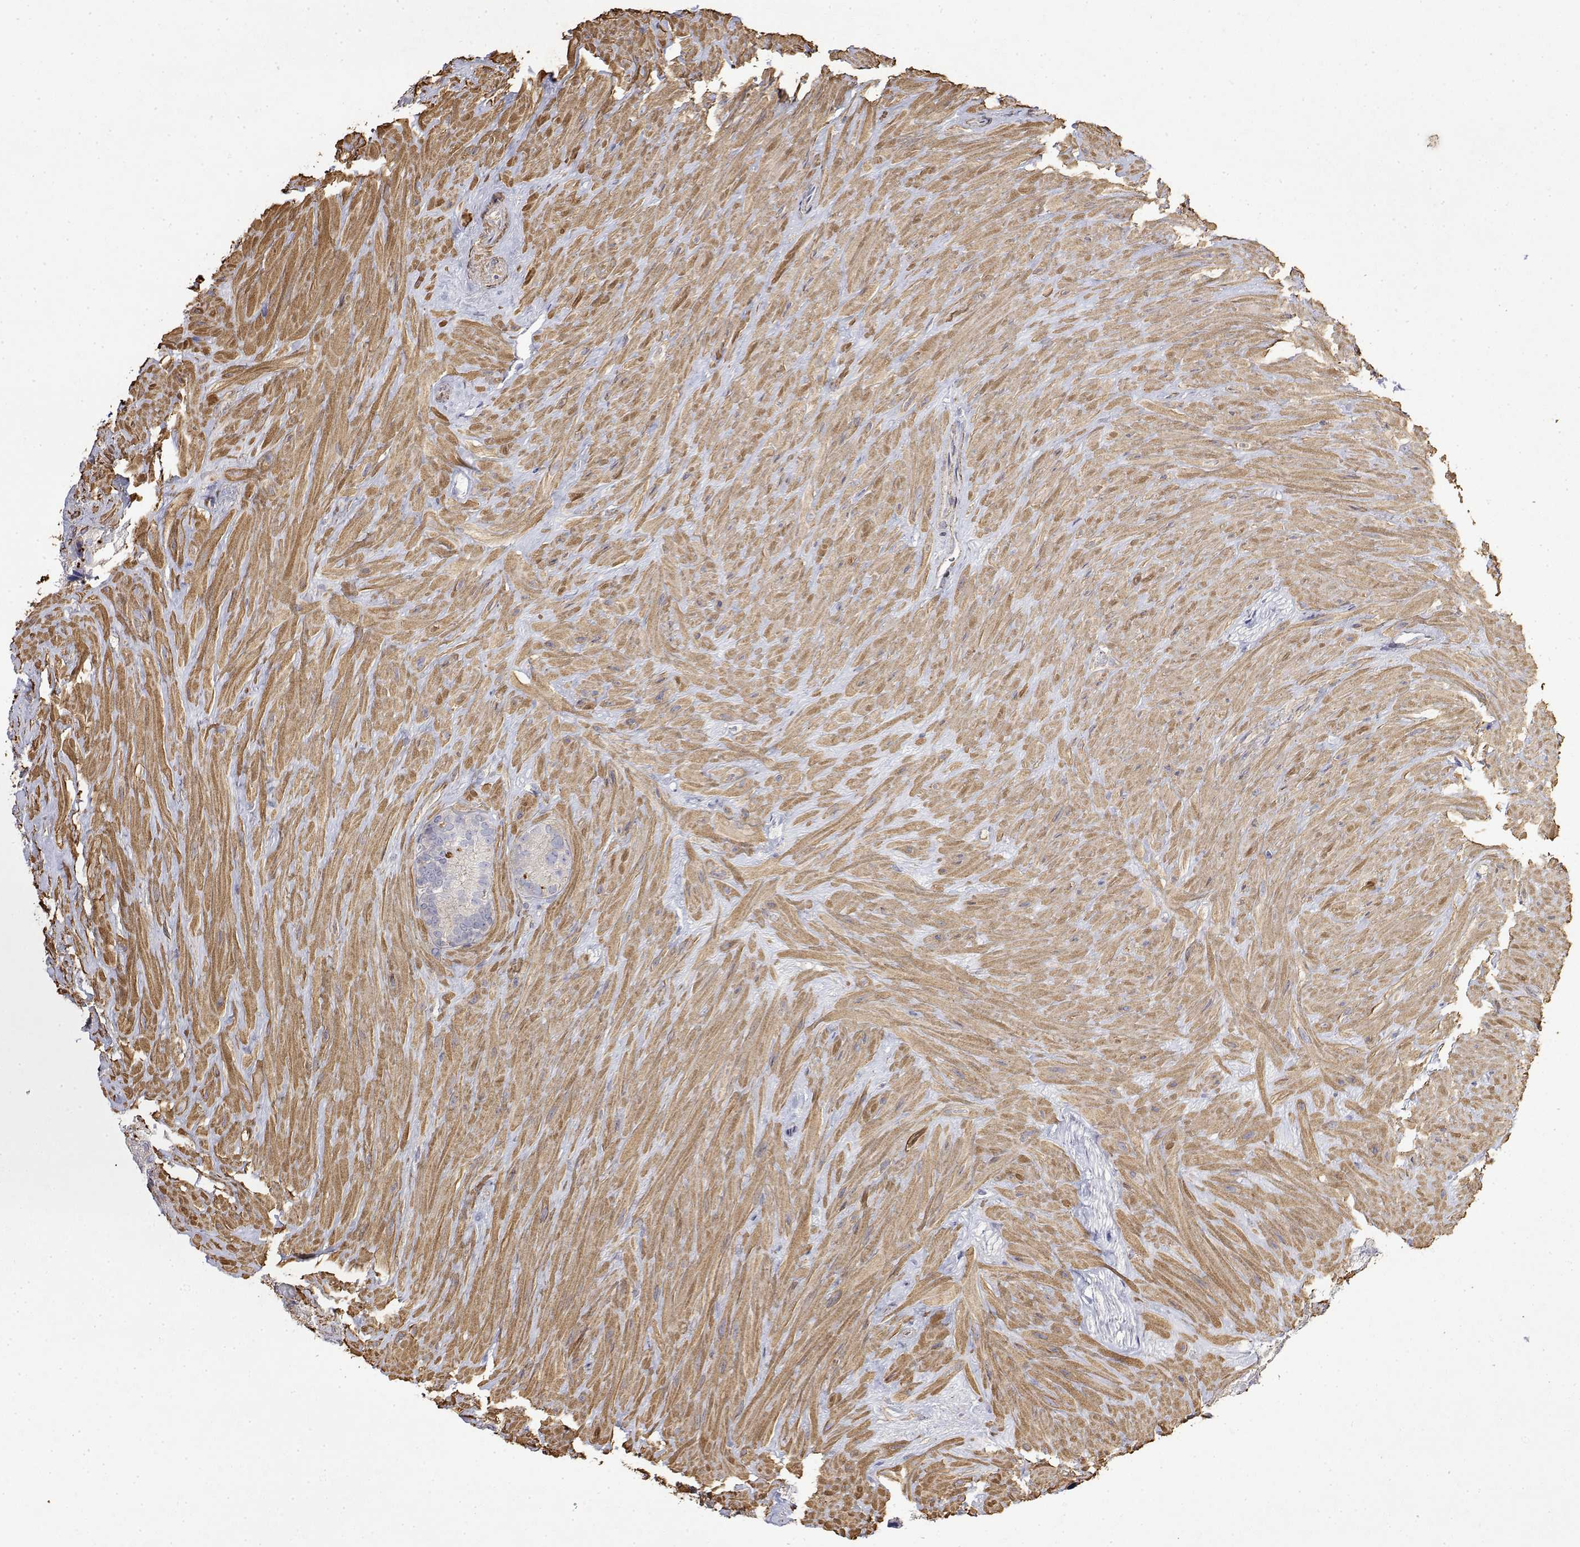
{"staining": {"intensity": "negative", "quantity": "none", "location": "none"}, "tissue": "seminal vesicle", "cell_type": "Glandular cells", "image_type": "normal", "snomed": [{"axis": "morphology", "description": "Normal tissue, NOS"}, {"axis": "topography", "description": "Seminal veicle"}], "caption": "Human seminal vesicle stained for a protein using immunohistochemistry reveals no positivity in glandular cells.", "gene": "SOWAHD", "patient": {"sex": "male", "age": 60}}